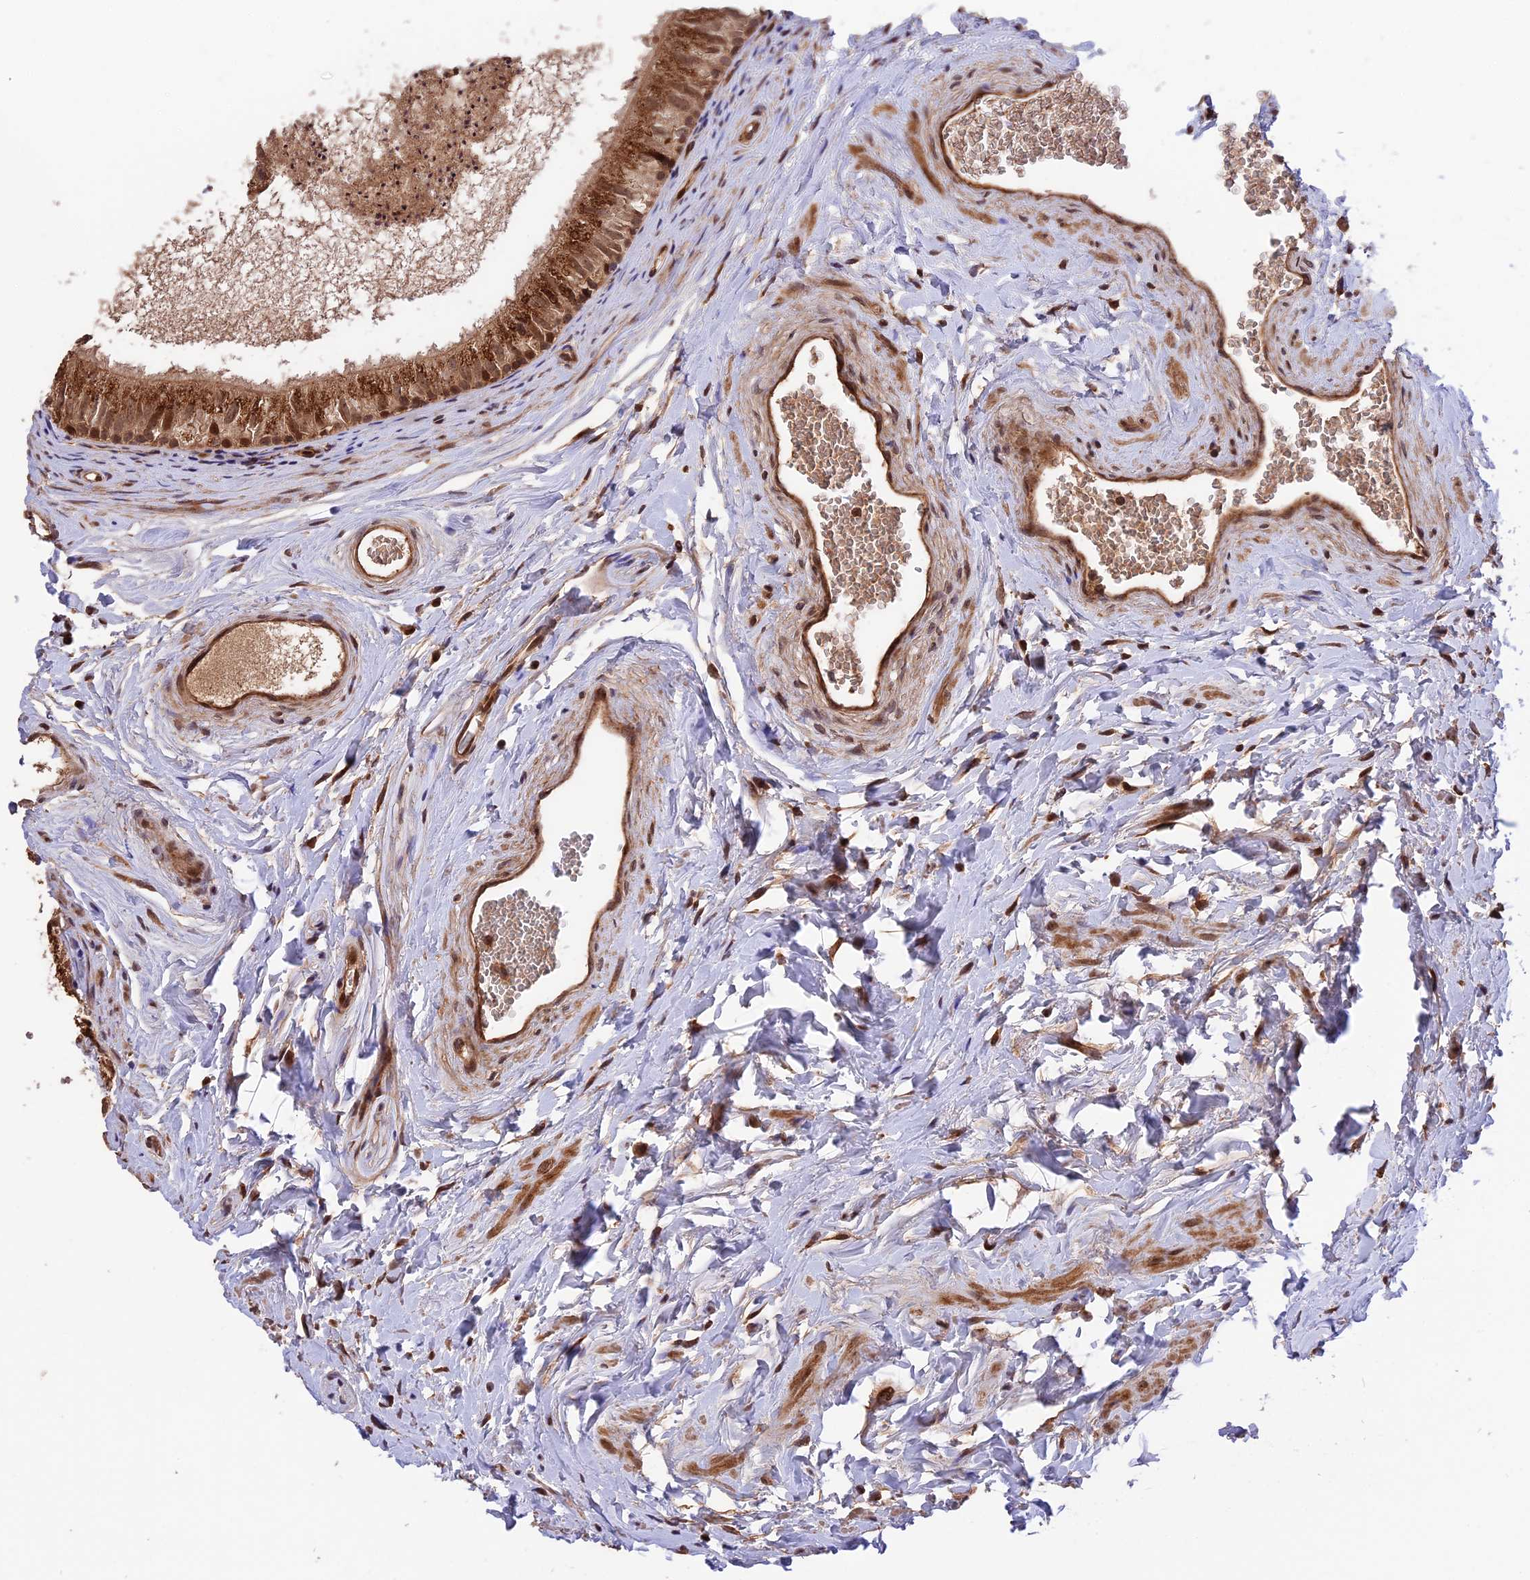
{"staining": {"intensity": "strong", "quantity": ">75%", "location": "cytoplasmic/membranous,nuclear"}, "tissue": "epididymis", "cell_type": "Glandular cells", "image_type": "normal", "snomed": [{"axis": "morphology", "description": "Normal tissue, NOS"}, {"axis": "topography", "description": "Epididymis"}], "caption": "This micrograph demonstrates immunohistochemistry staining of normal human epididymis, with high strong cytoplasmic/membranous,nuclear staining in approximately >75% of glandular cells.", "gene": "ESCO1", "patient": {"sex": "male", "age": 56}}